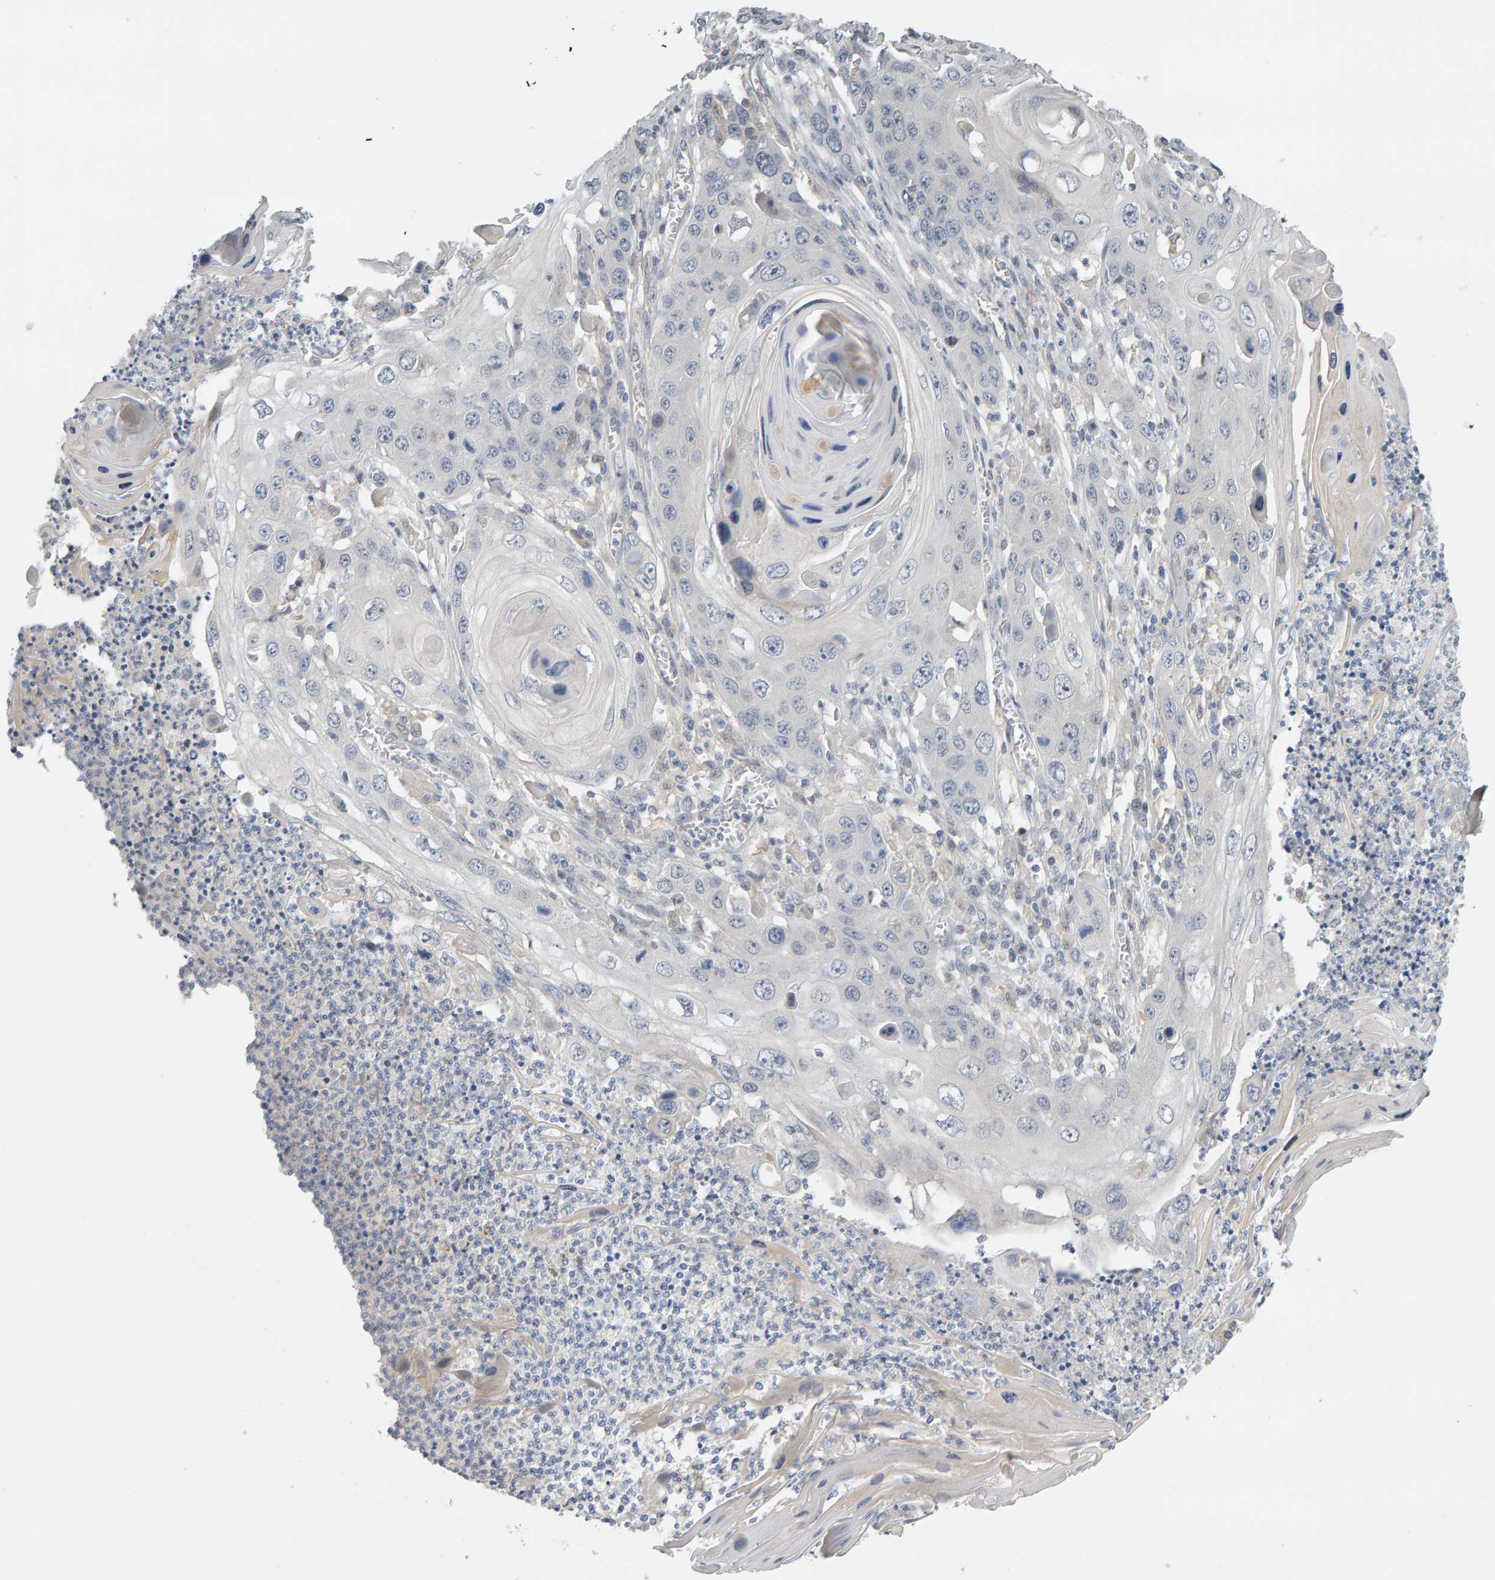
{"staining": {"intensity": "negative", "quantity": "none", "location": "none"}, "tissue": "skin cancer", "cell_type": "Tumor cells", "image_type": "cancer", "snomed": [{"axis": "morphology", "description": "Squamous cell carcinoma, NOS"}, {"axis": "topography", "description": "Skin"}], "caption": "Immunohistochemistry (IHC) of human skin squamous cell carcinoma demonstrates no expression in tumor cells.", "gene": "GFUS", "patient": {"sex": "male", "age": 55}}